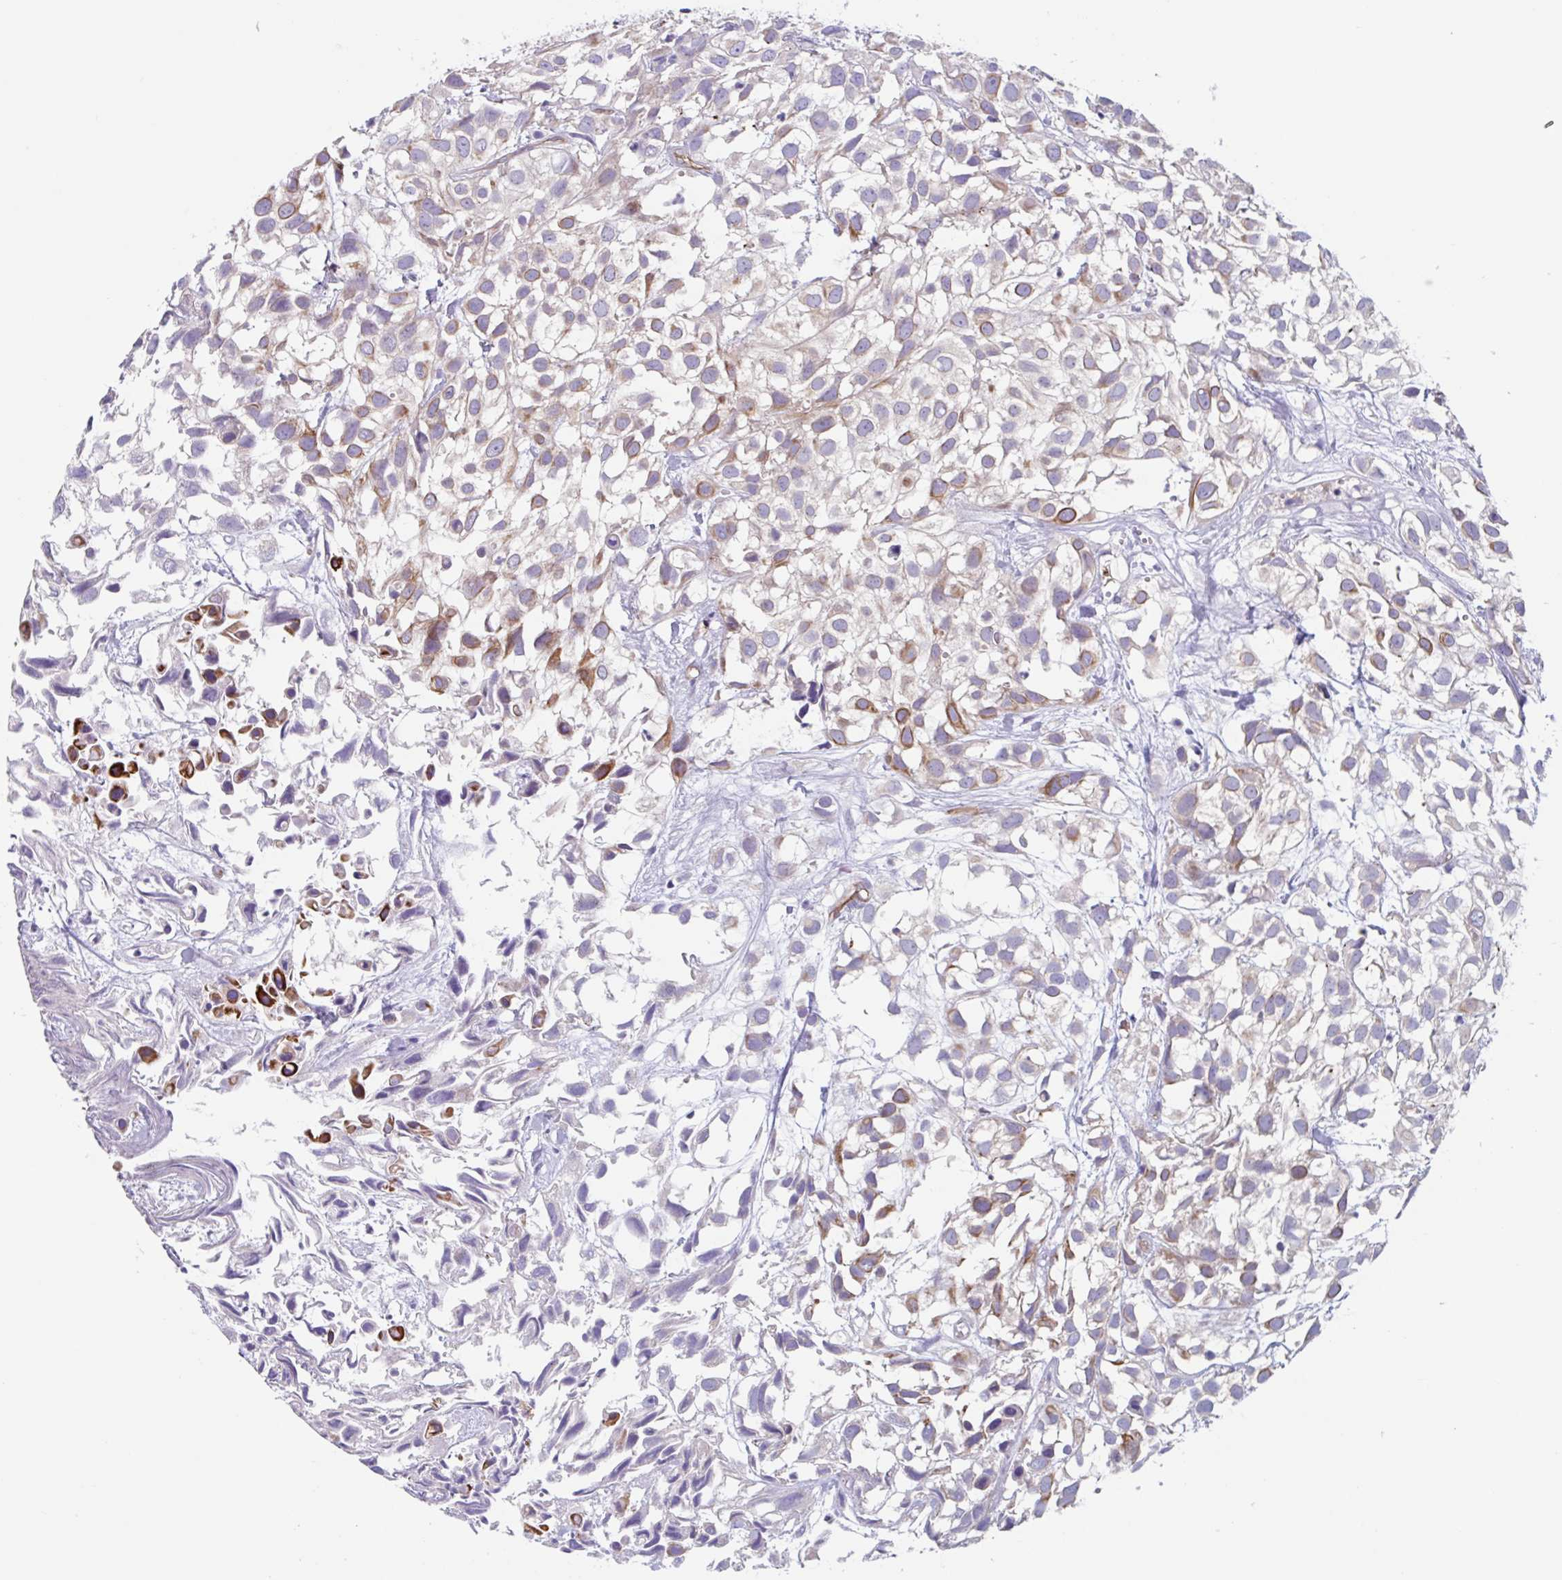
{"staining": {"intensity": "strong", "quantity": "<25%", "location": "cytoplasmic/membranous"}, "tissue": "urothelial cancer", "cell_type": "Tumor cells", "image_type": "cancer", "snomed": [{"axis": "morphology", "description": "Urothelial carcinoma, High grade"}, {"axis": "topography", "description": "Urinary bladder"}], "caption": "Protein analysis of urothelial cancer tissue reveals strong cytoplasmic/membranous expression in approximately <25% of tumor cells.", "gene": "EHD4", "patient": {"sex": "male", "age": 56}}